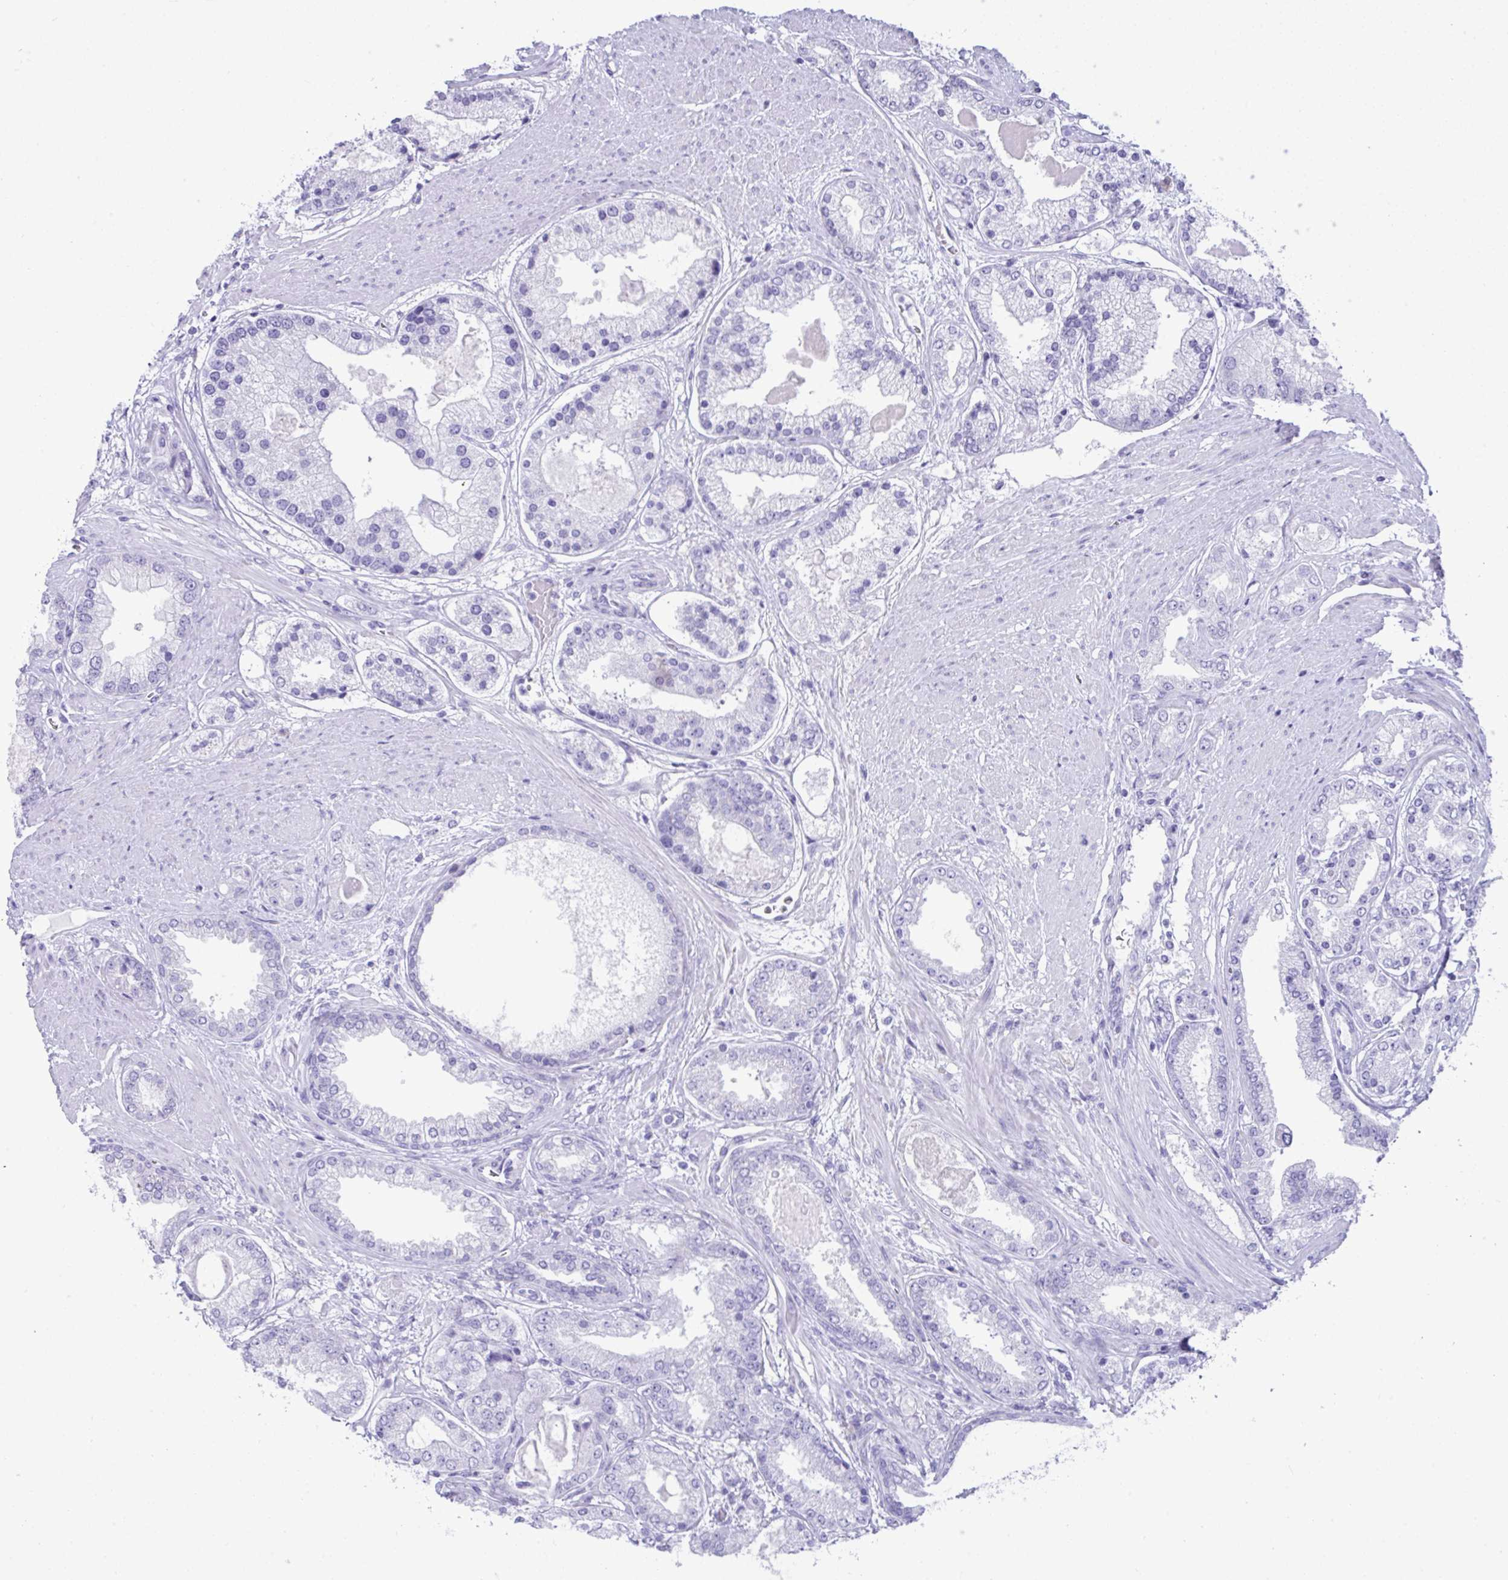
{"staining": {"intensity": "negative", "quantity": "none", "location": "none"}, "tissue": "prostate cancer", "cell_type": "Tumor cells", "image_type": "cancer", "snomed": [{"axis": "morphology", "description": "Adenocarcinoma, High grade"}, {"axis": "topography", "description": "Prostate"}], "caption": "This is an immunohistochemistry image of human prostate cancer (high-grade adenocarcinoma). There is no staining in tumor cells.", "gene": "PSCA", "patient": {"sex": "male", "age": 67}}